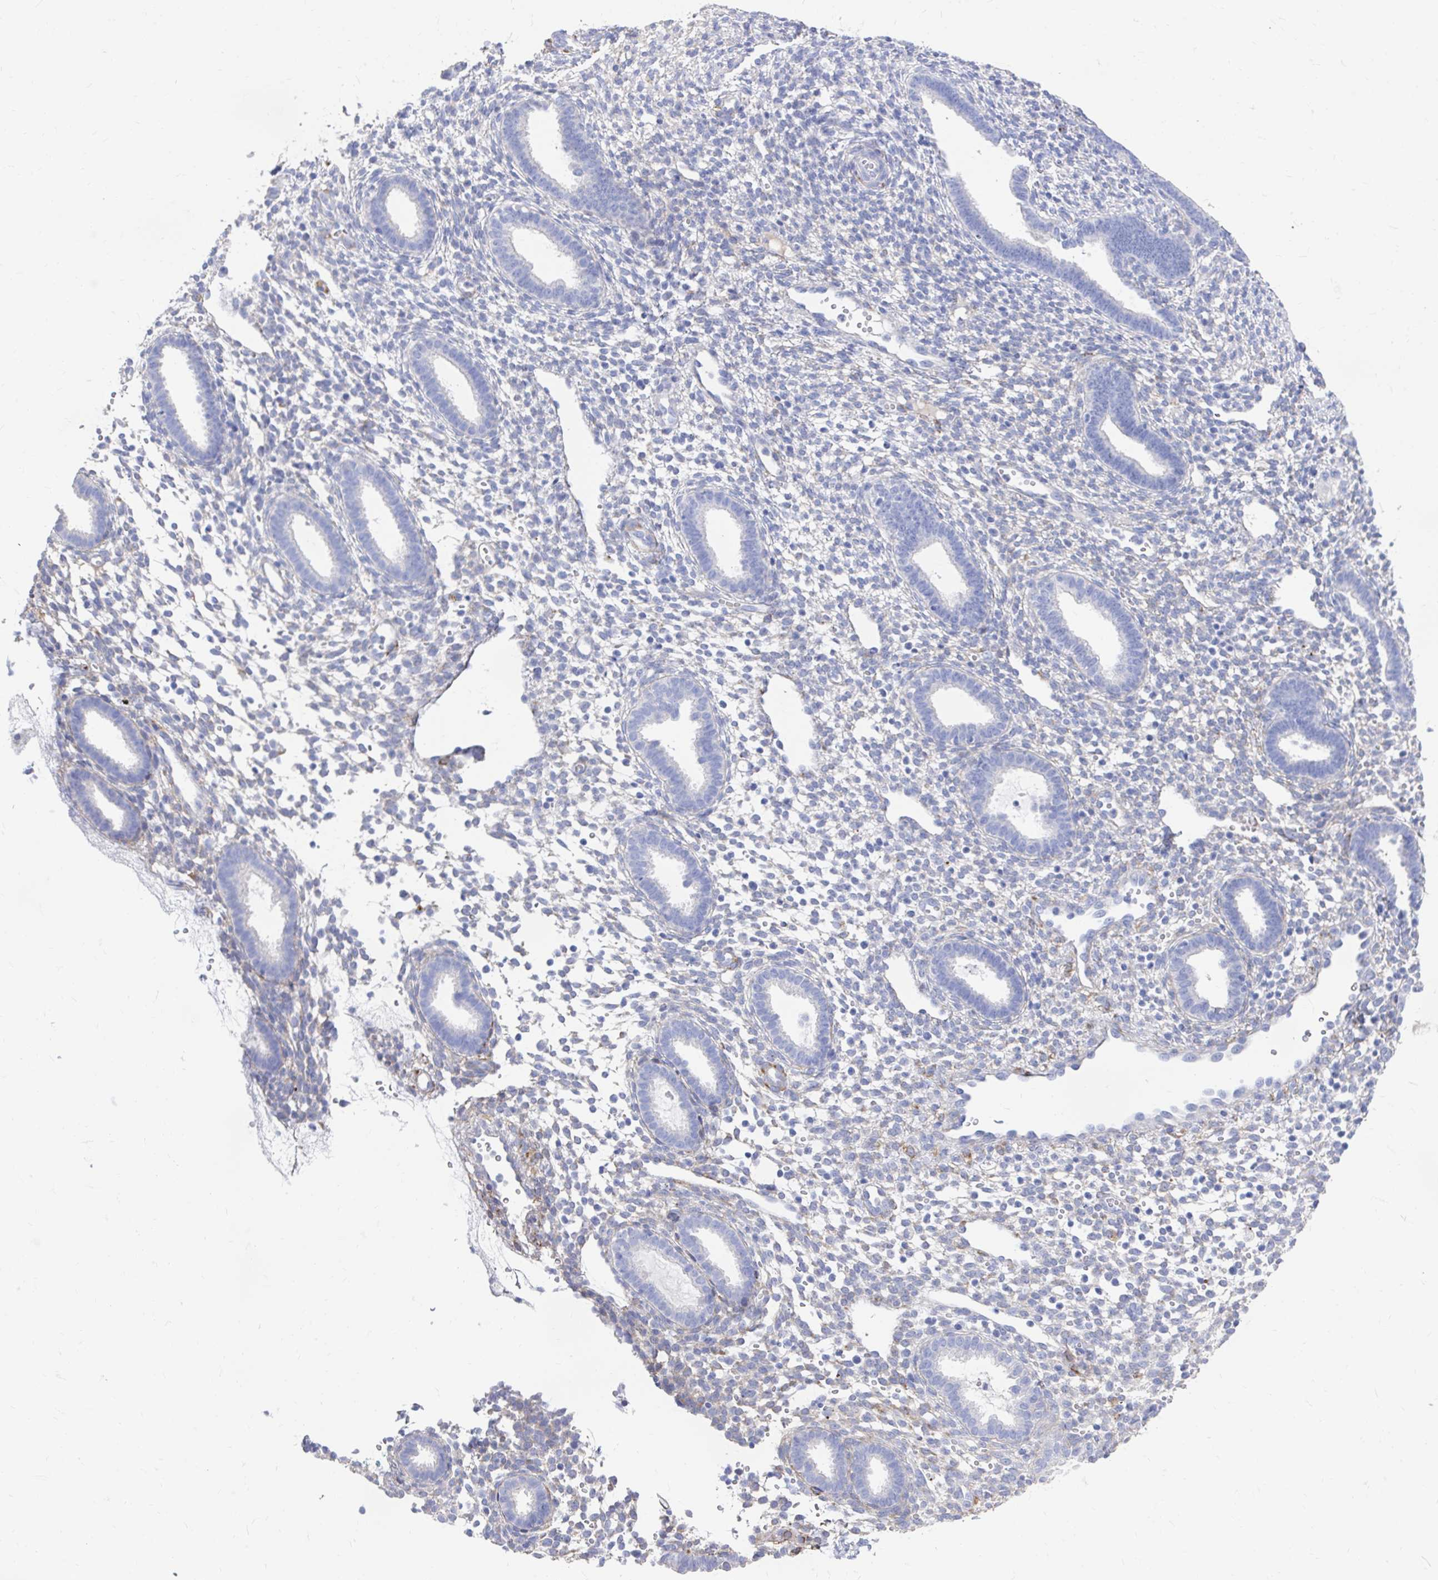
{"staining": {"intensity": "negative", "quantity": "none", "location": "none"}, "tissue": "endometrium", "cell_type": "Cells in endometrial stroma", "image_type": "normal", "snomed": [{"axis": "morphology", "description": "Normal tissue, NOS"}, {"axis": "topography", "description": "Endometrium"}], "caption": "IHC of unremarkable human endometrium demonstrates no expression in cells in endometrial stroma.", "gene": "LAMC3", "patient": {"sex": "female", "age": 36}}